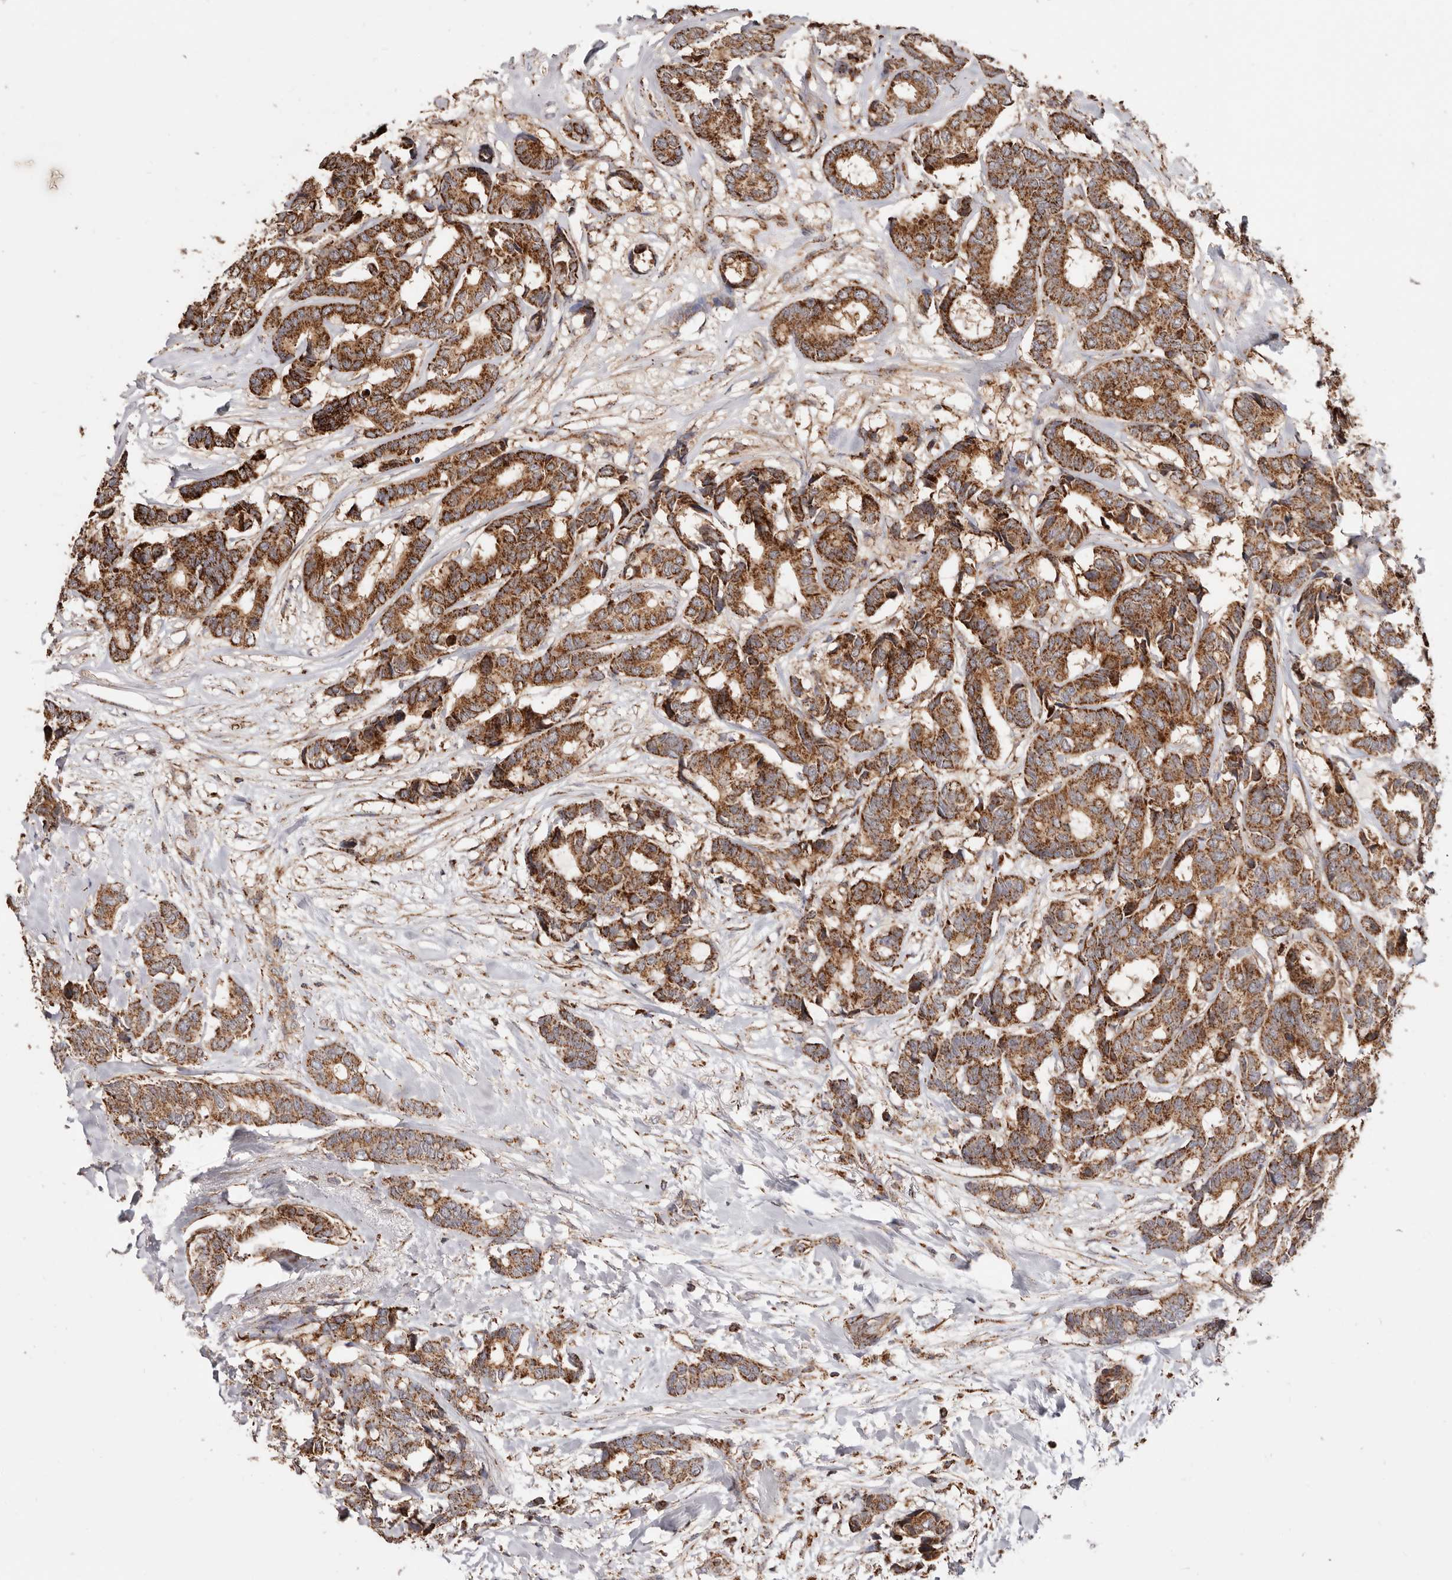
{"staining": {"intensity": "strong", "quantity": ">75%", "location": "cytoplasmic/membranous"}, "tissue": "breast cancer", "cell_type": "Tumor cells", "image_type": "cancer", "snomed": [{"axis": "morphology", "description": "Duct carcinoma"}, {"axis": "topography", "description": "Breast"}], "caption": "Protein expression analysis of breast cancer demonstrates strong cytoplasmic/membranous expression in approximately >75% of tumor cells.", "gene": "PRKACB", "patient": {"sex": "female", "age": 87}}